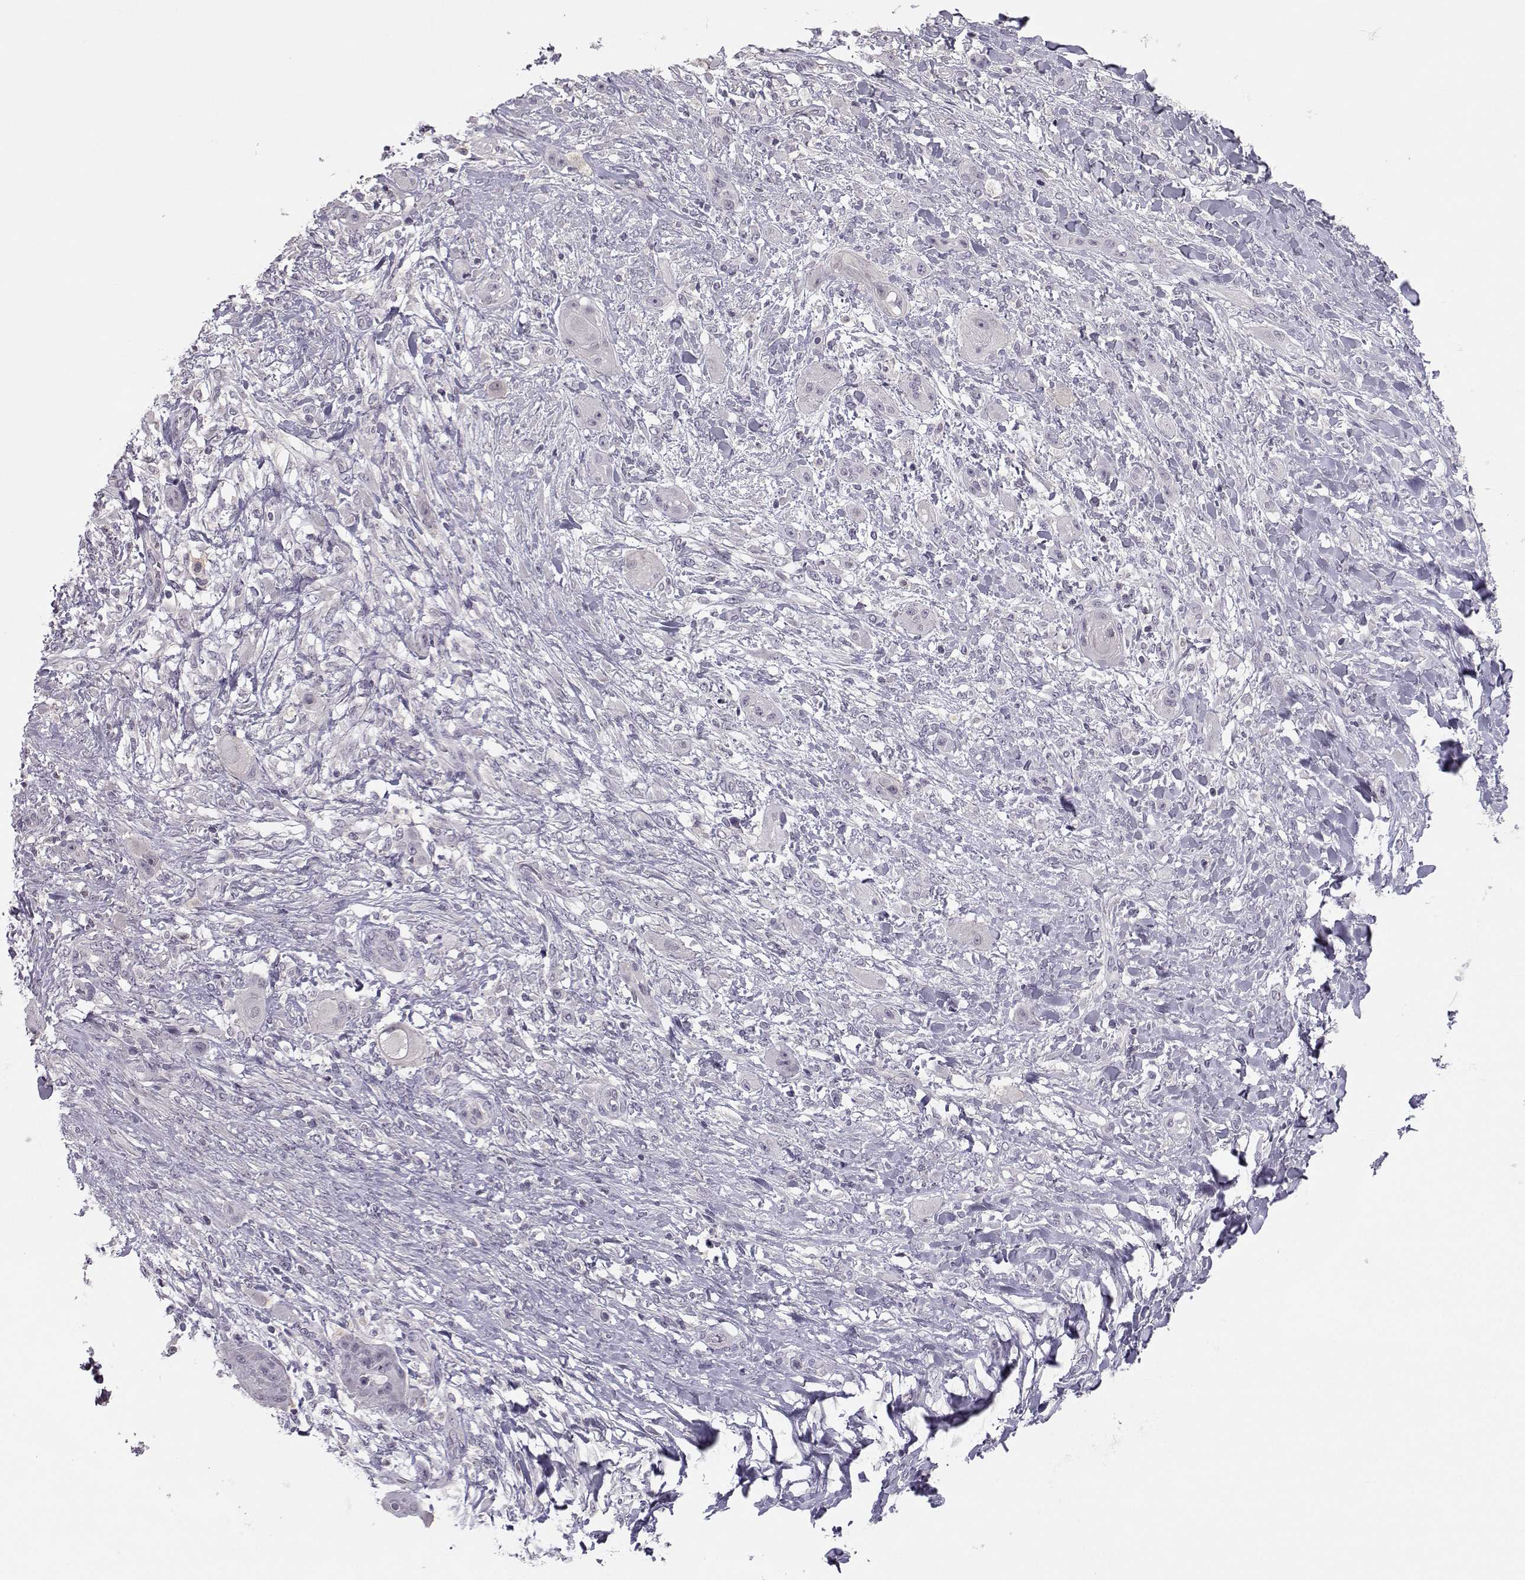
{"staining": {"intensity": "negative", "quantity": "none", "location": "none"}, "tissue": "skin cancer", "cell_type": "Tumor cells", "image_type": "cancer", "snomed": [{"axis": "morphology", "description": "Squamous cell carcinoma, NOS"}, {"axis": "topography", "description": "Skin"}], "caption": "A photomicrograph of human skin squamous cell carcinoma is negative for staining in tumor cells.", "gene": "MROH7", "patient": {"sex": "male", "age": 62}}